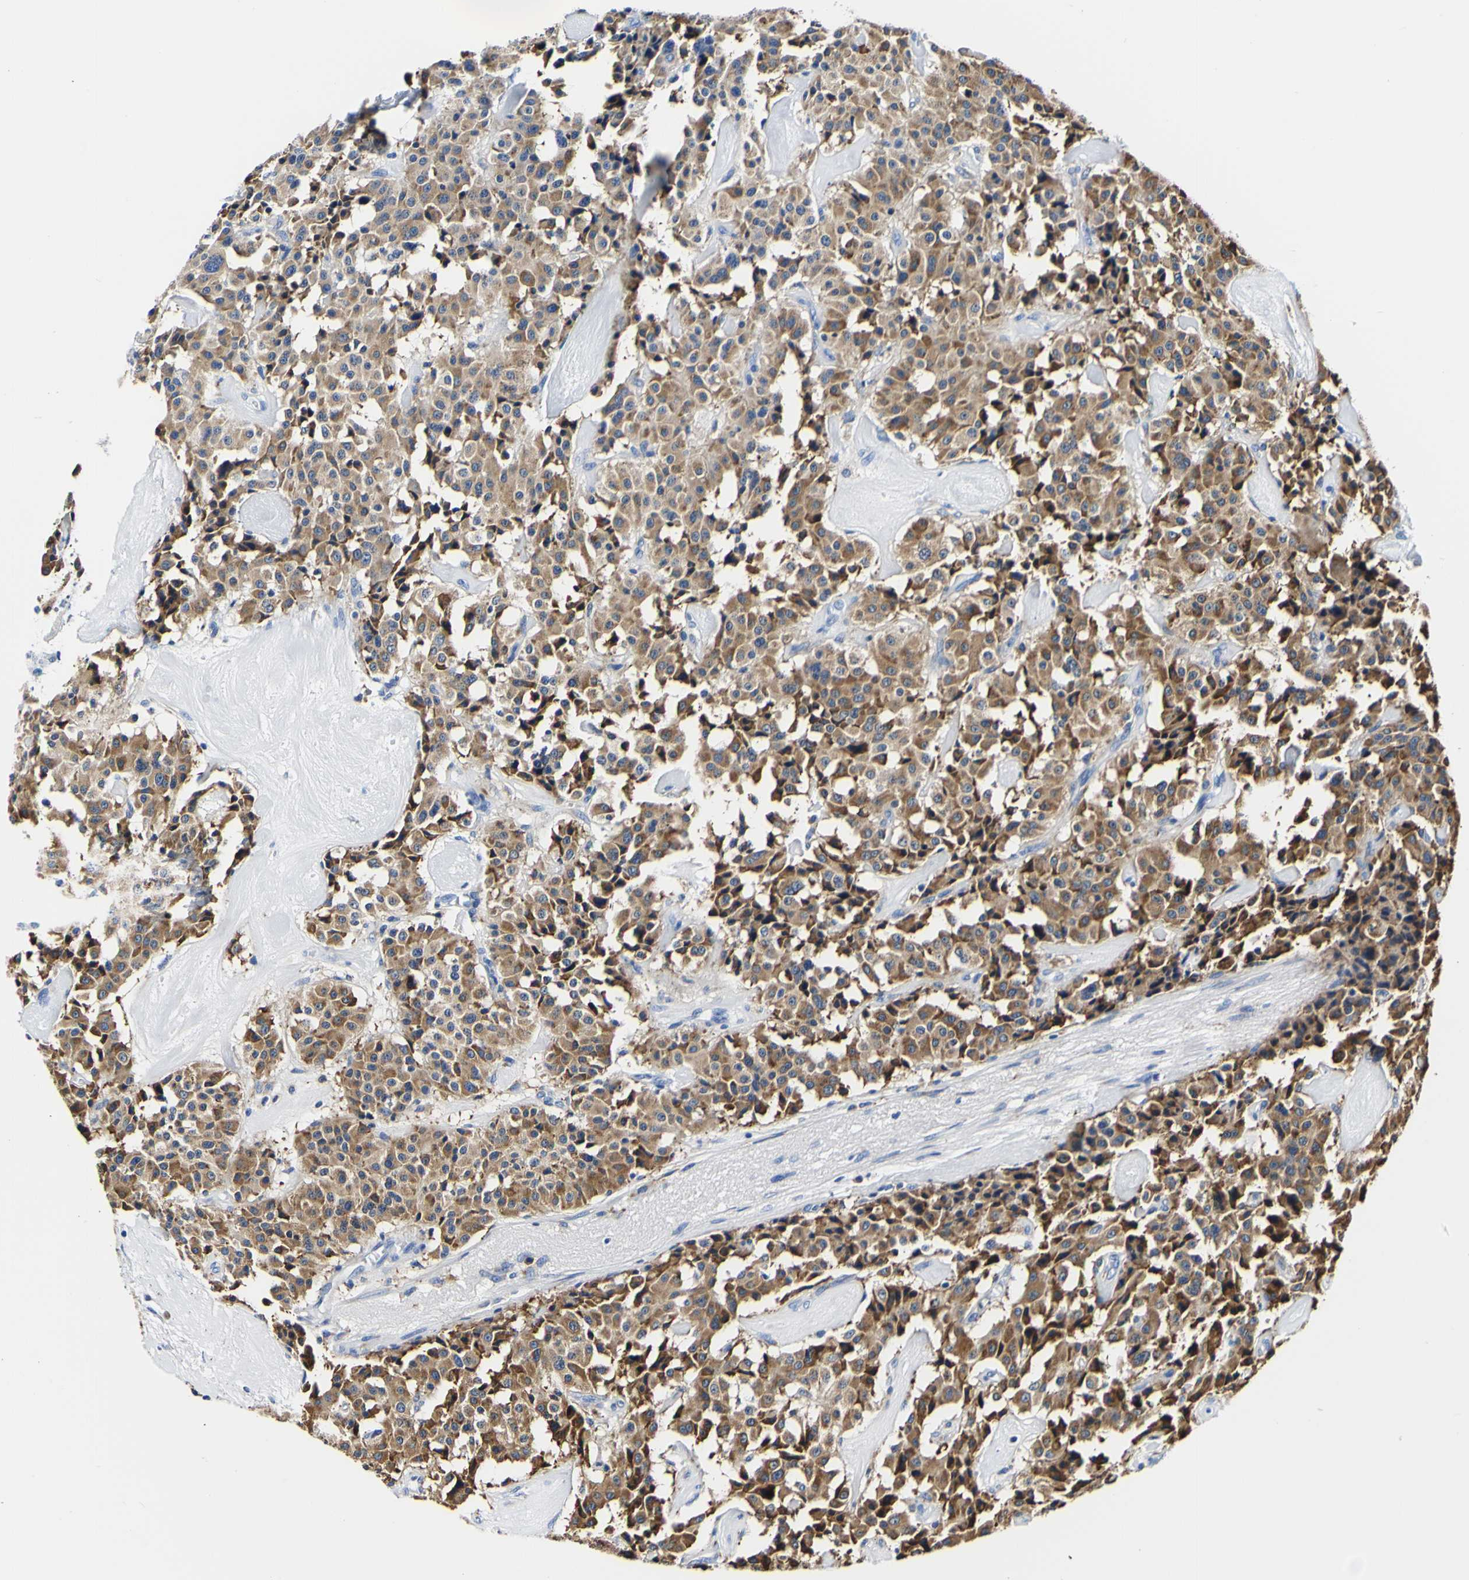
{"staining": {"intensity": "moderate", "quantity": ">75%", "location": "cytoplasmic/membranous"}, "tissue": "carcinoid", "cell_type": "Tumor cells", "image_type": "cancer", "snomed": [{"axis": "morphology", "description": "Carcinoid, malignant, NOS"}, {"axis": "topography", "description": "Lung"}], "caption": "Brown immunohistochemical staining in human carcinoid (malignant) reveals moderate cytoplasmic/membranous positivity in approximately >75% of tumor cells. The protein of interest is stained brown, and the nuclei are stained in blue (DAB (3,3'-diaminobenzidine) IHC with brightfield microscopy, high magnification).", "gene": "P4HB", "patient": {"sex": "male", "age": 30}}